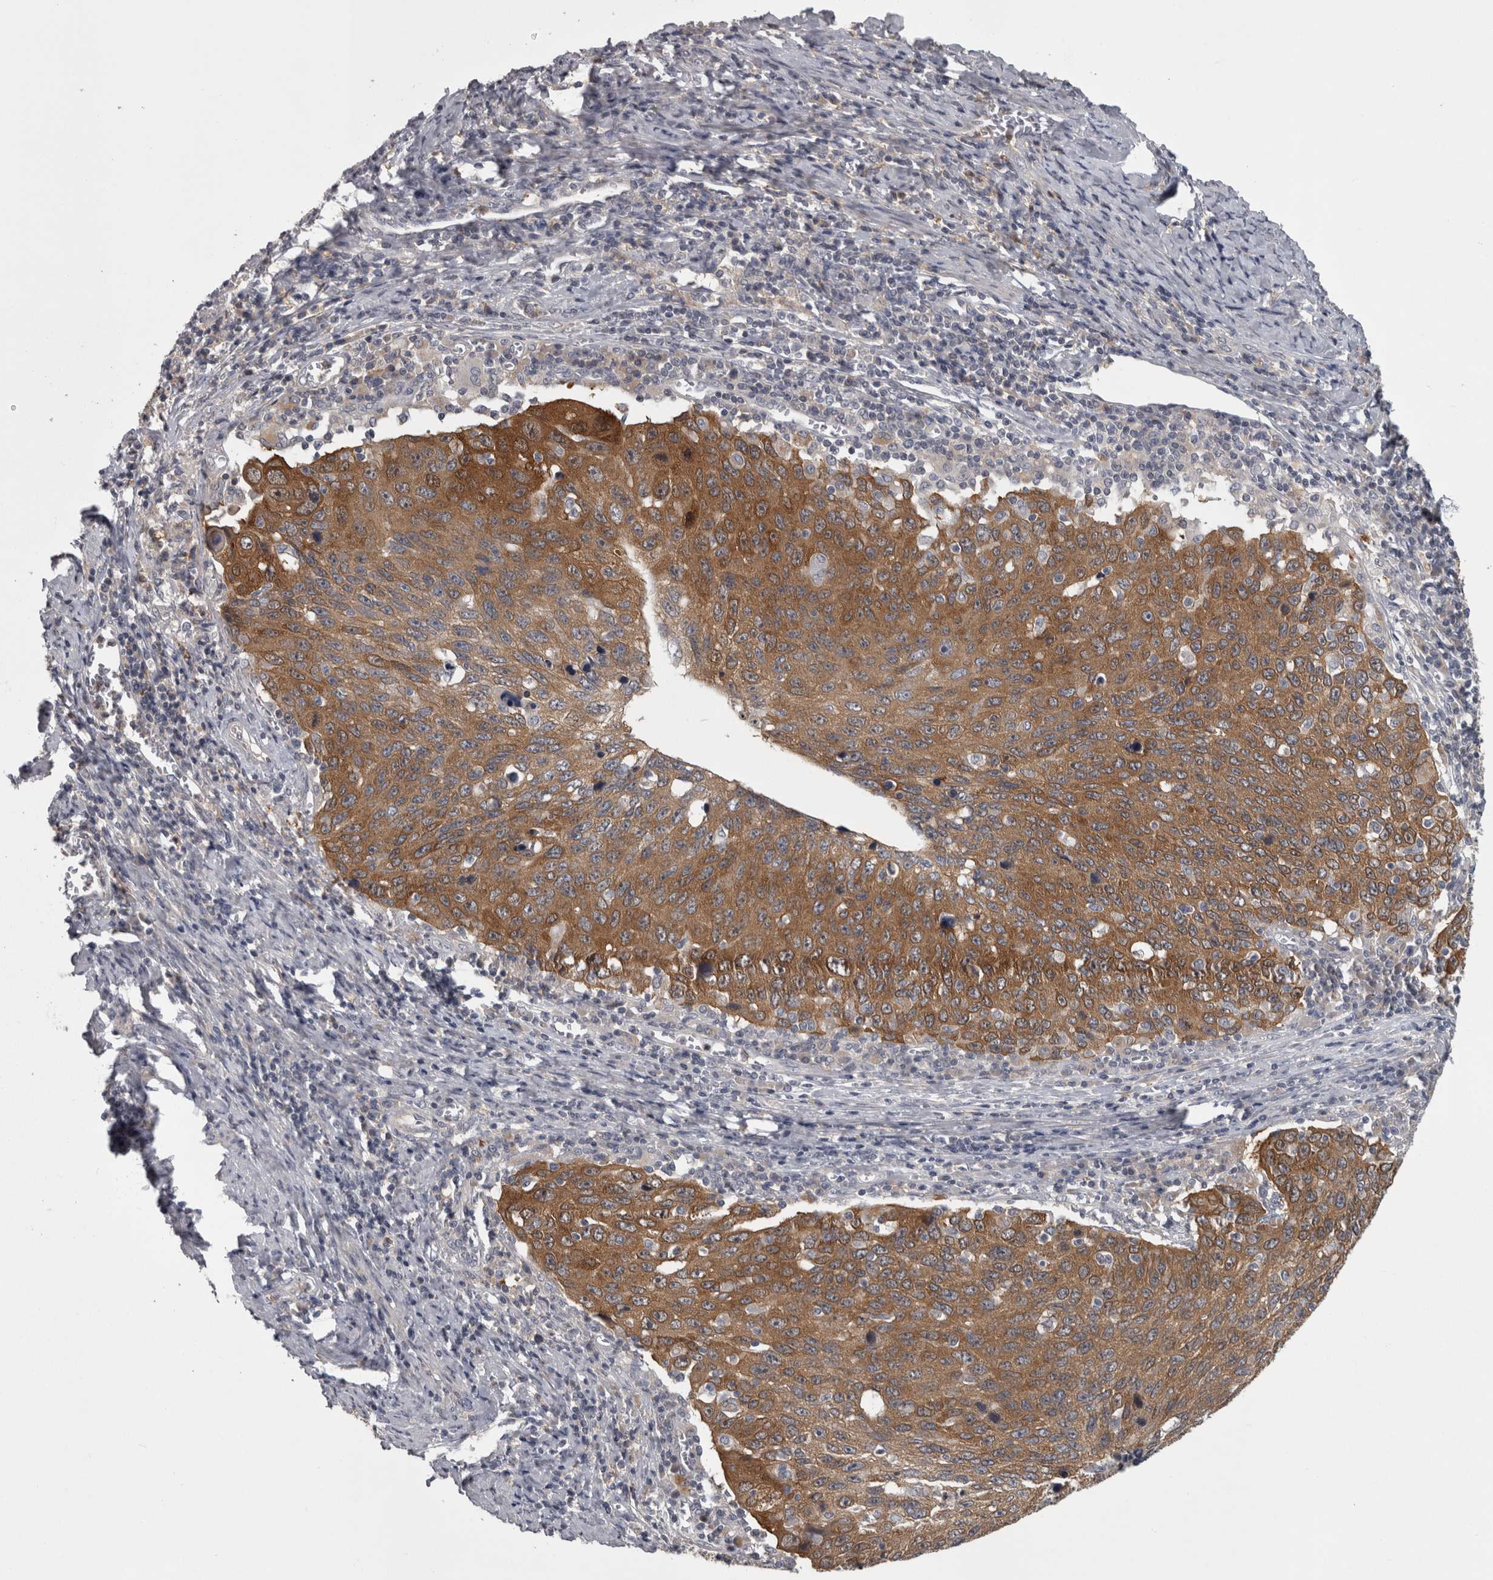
{"staining": {"intensity": "moderate", "quantity": ">75%", "location": "cytoplasmic/membranous"}, "tissue": "cervical cancer", "cell_type": "Tumor cells", "image_type": "cancer", "snomed": [{"axis": "morphology", "description": "Squamous cell carcinoma, NOS"}, {"axis": "topography", "description": "Cervix"}], "caption": "DAB (3,3'-diaminobenzidine) immunohistochemical staining of human cervical cancer reveals moderate cytoplasmic/membranous protein positivity in approximately >75% of tumor cells.", "gene": "PRKCI", "patient": {"sex": "female", "age": 53}}